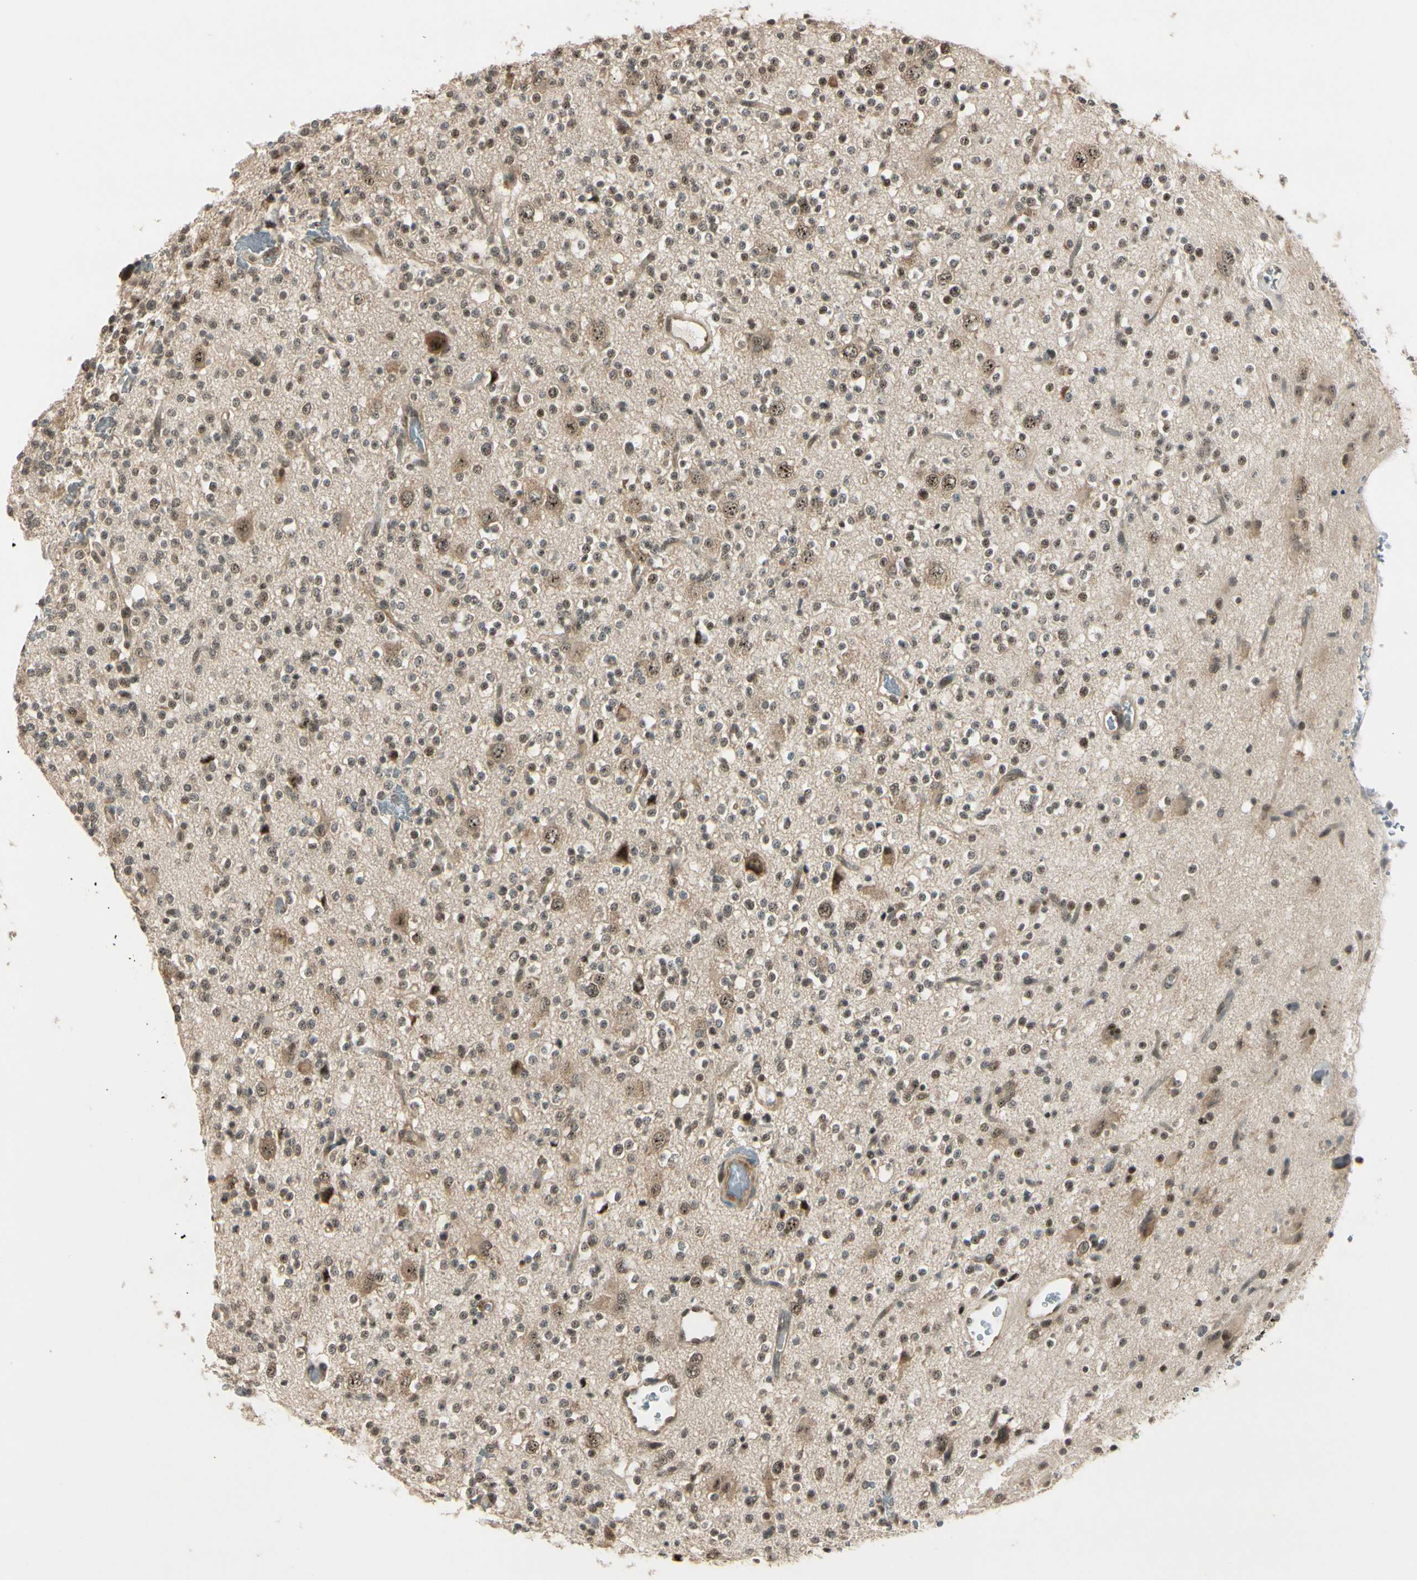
{"staining": {"intensity": "moderate", "quantity": "25%-75%", "location": "cytoplasmic/membranous,nuclear"}, "tissue": "glioma", "cell_type": "Tumor cells", "image_type": "cancer", "snomed": [{"axis": "morphology", "description": "Glioma, malignant, High grade"}, {"axis": "topography", "description": "Brain"}], "caption": "About 25%-75% of tumor cells in human malignant high-grade glioma exhibit moderate cytoplasmic/membranous and nuclear protein expression as visualized by brown immunohistochemical staining.", "gene": "MCPH1", "patient": {"sex": "male", "age": 47}}